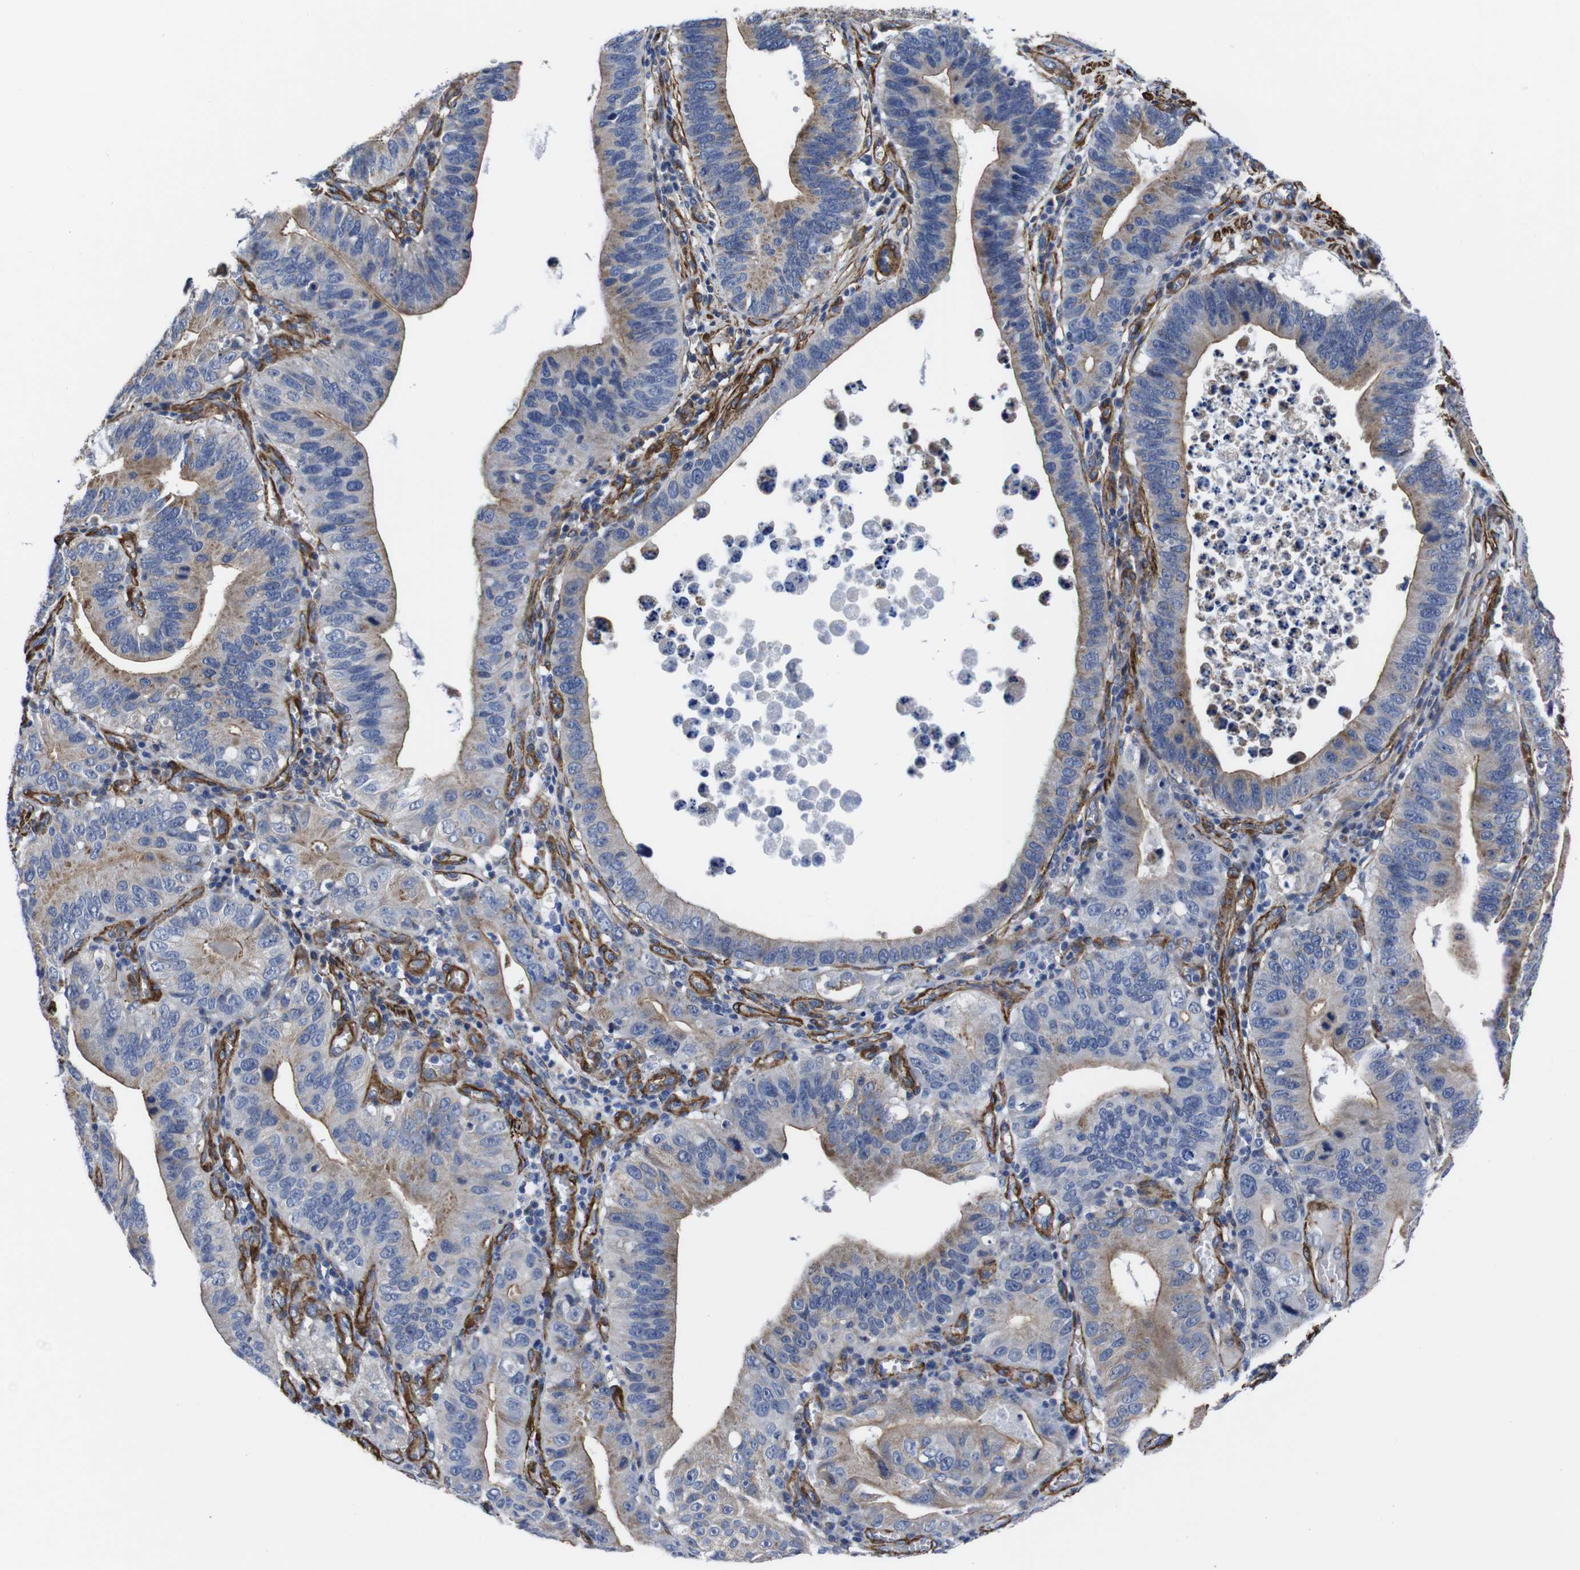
{"staining": {"intensity": "weak", "quantity": ">75%", "location": "cytoplasmic/membranous"}, "tissue": "stomach cancer", "cell_type": "Tumor cells", "image_type": "cancer", "snomed": [{"axis": "morphology", "description": "Adenocarcinoma, NOS"}, {"axis": "topography", "description": "Stomach"}, {"axis": "topography", "description": "Gastric cardia"}], "caption": "A high-resolution micrograph shows IHC staining of stomach adenocarcinoma, which exhibits weak cytoplasmic/membranous expression in about >75% of tumor cells. (DAB (3,3'-diaminobenzidine) = brown stain, brightfield microscopy at high magnification).", "gene": "WNT10A", "patient": {"sex": "male", "age": 59}}